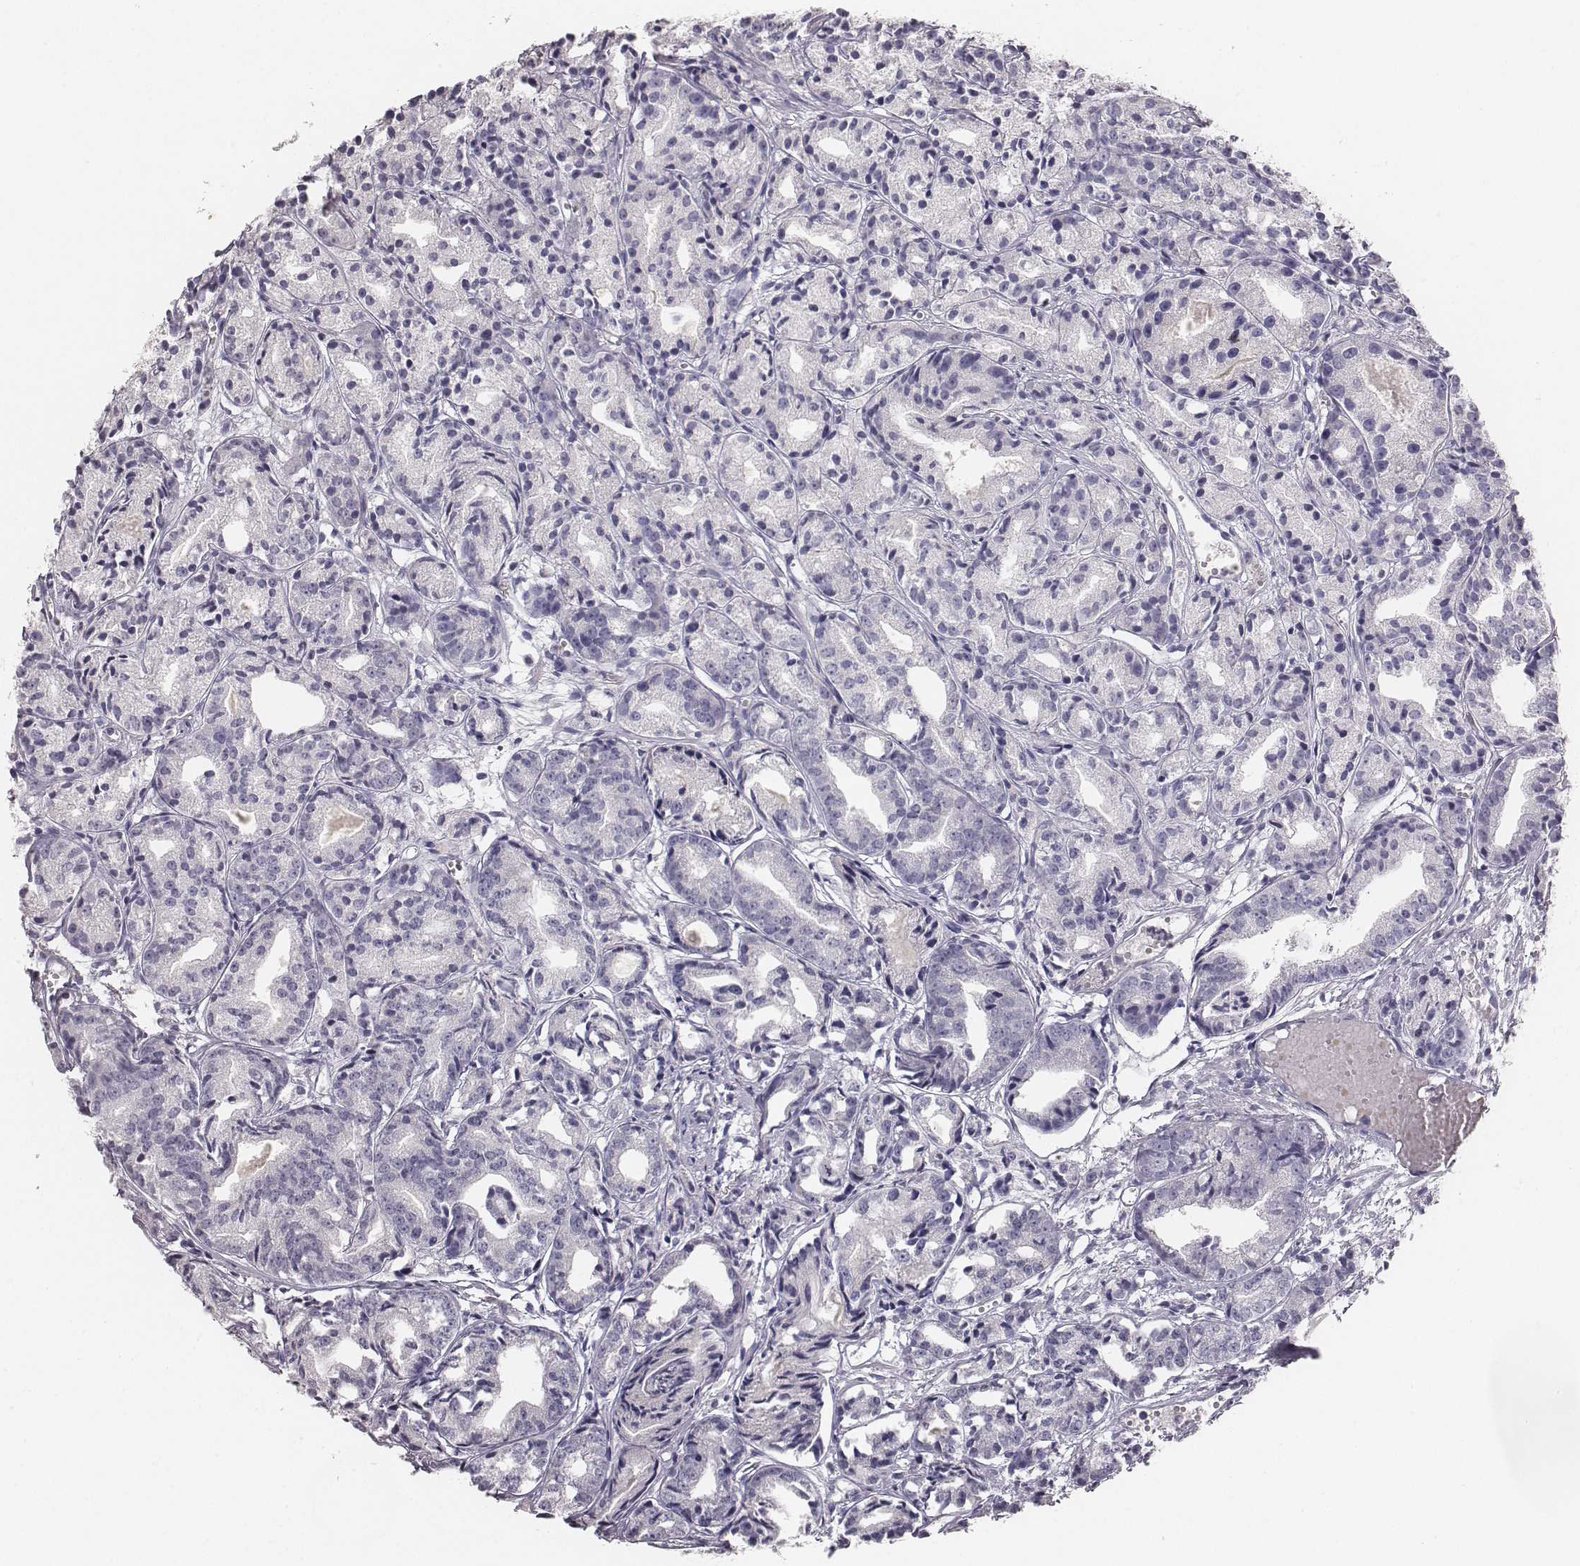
{"staining": {"intensity": "negative", "quantity": "none", "location": "none"}, "tissue": "prostate cancer", "cell_type": "Tumor cells", "image_type": "cancer", "snomed": [{"axis": "morphology", "description": "Adenocarcinoma, Medium grade"}, {"axis": "topography", "description": "Prostate"}], "caption": "Immunohistochemistry micrograph of human prostate cancer (medium-grade adenocarcinoma) stained for a protein (brown), which reveals no staining in tumor cells.", "gene": "MYH6", "patient": {"sex": "male", "age": 74}}